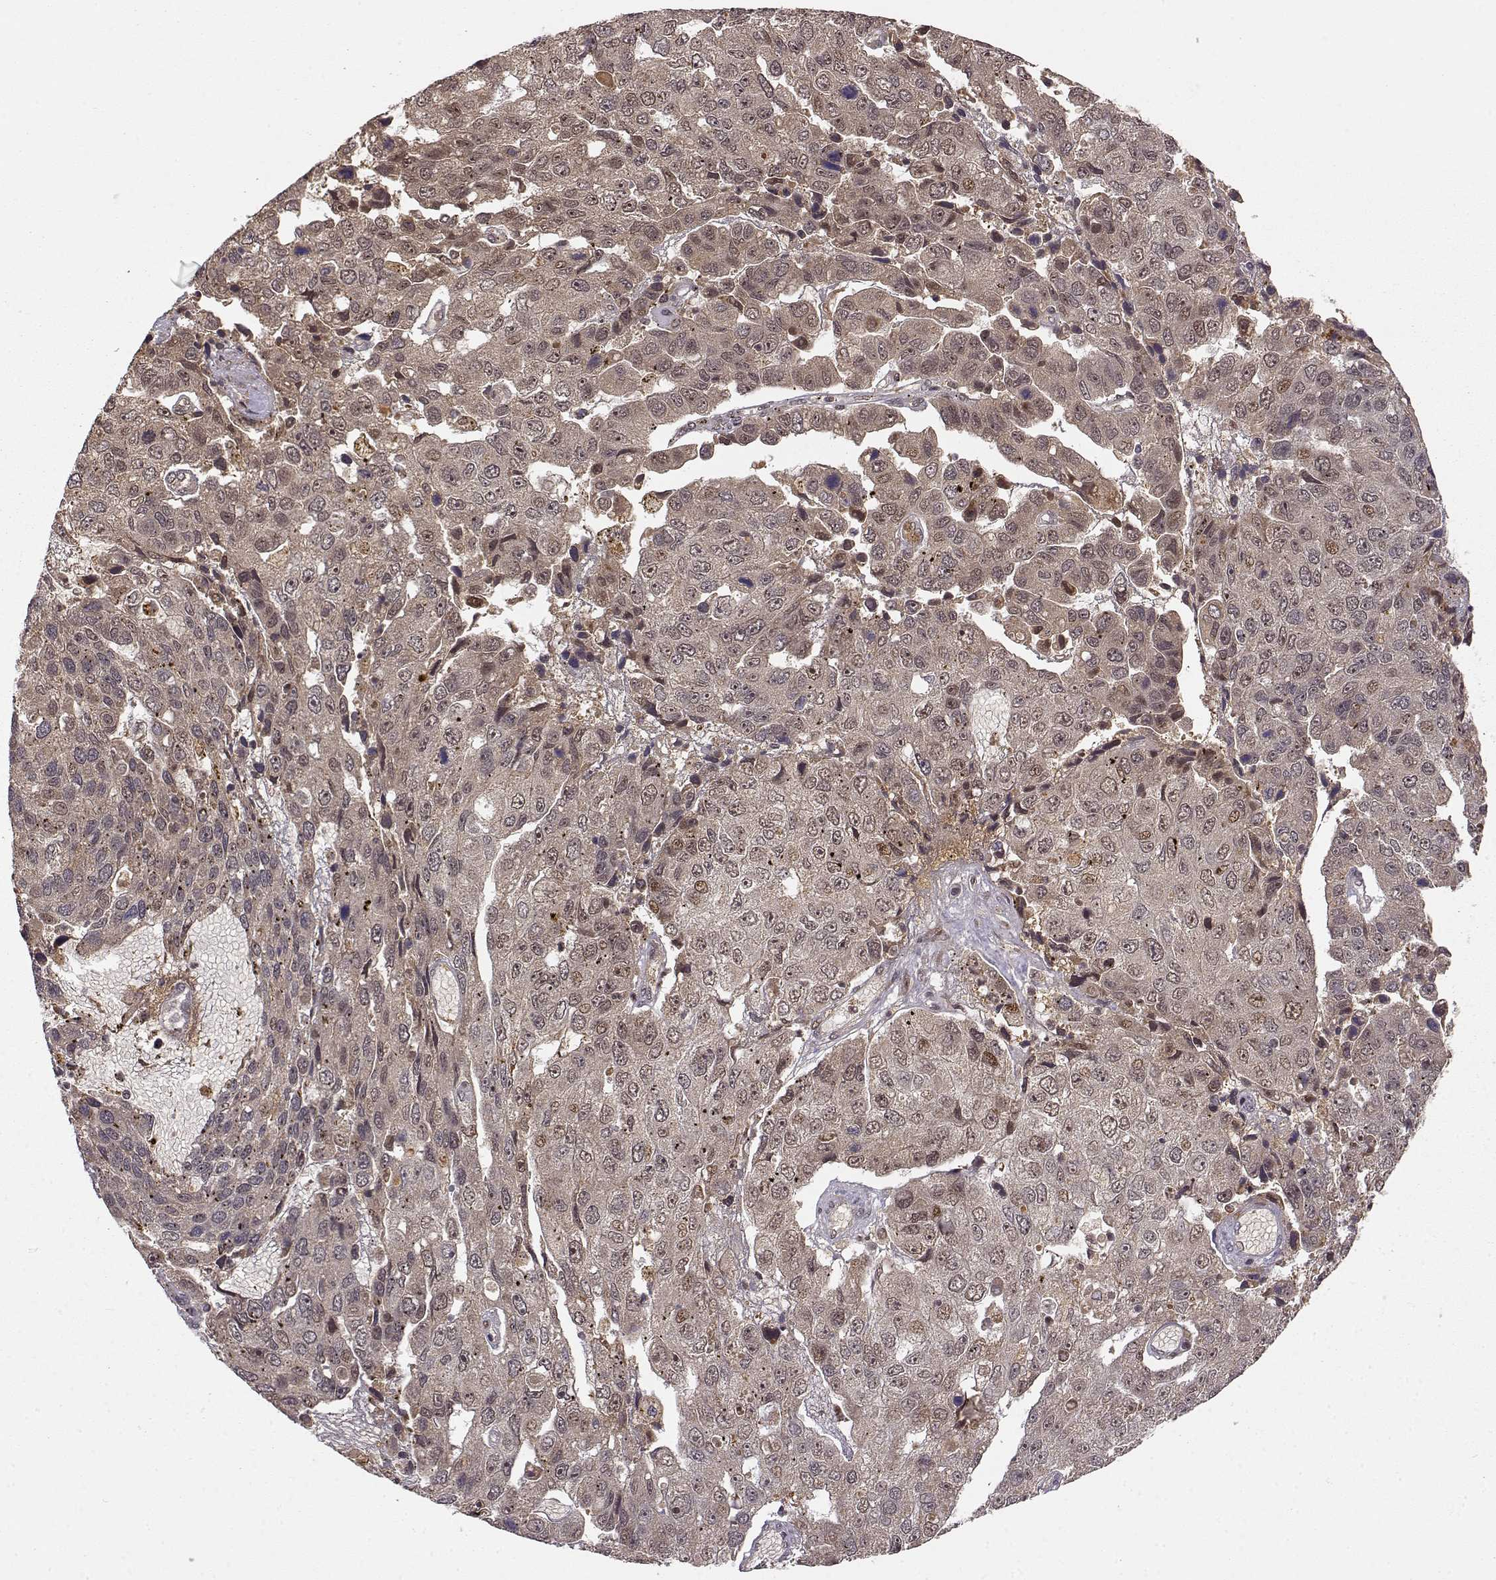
{"staining": {"intensity": "weak", "quantity": ">75%", "location": "cytoplasmic/membranous,nuclear"}, "tissue": "pancreatic cancer", "cell_type": "Tumor cells", "image_type": "cancer", "snomed": [{"axis": "morphology", "description": "Adenocarcinoma, NOS"}, {"axis": "topography", "description": "Pancreas"}], "caption": "Weak cytoplasmic/membranous and nuclear staining is present in approximately >75% of tumor cells in pancreatic adenocarcinoma.", "gene": "MAEA", "patient": {"sex": "female", "age": 61}}